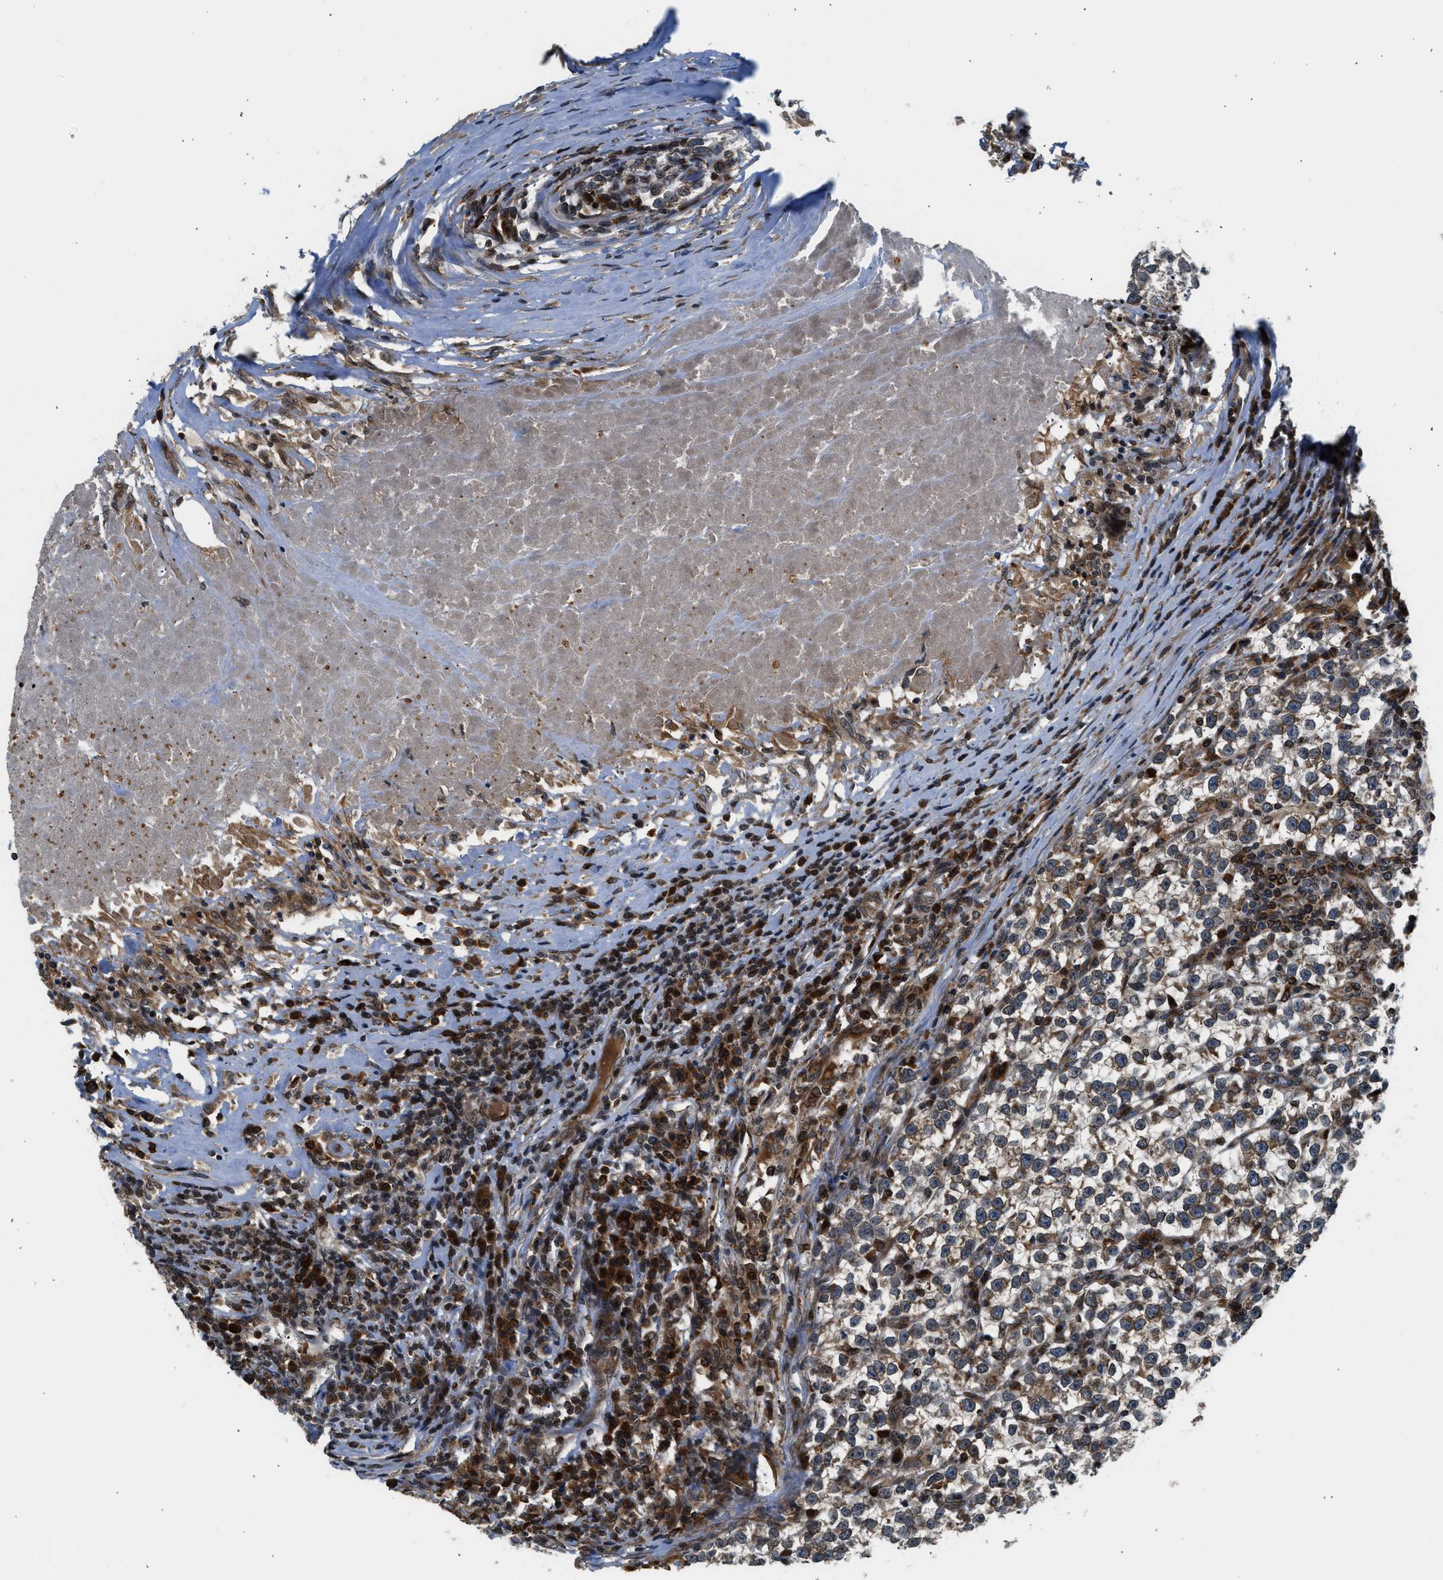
{"staining": {"intensity": "weak", "quantity": "<25%", "location": "cytoplasmic/membranous"}, "tissue": "testis cancer", "cell_type": "Tumor cells", "image_type": "cancer", "snomed": [{"axis": "morphology", "description": "Normal tissue, NOS"}, {"axis": "morphology", "description": "Seminoma, NOS"}, {"axis": "topography", "description": "Testis"}], "caption": "DAB immunohistochemical staining of seminoma (testis) demonstrates no significant expression in tumor cells. Nuclei are stained in blue.", "gene": "RETREG3", "patient": {"sex": "male", "age": 43}}